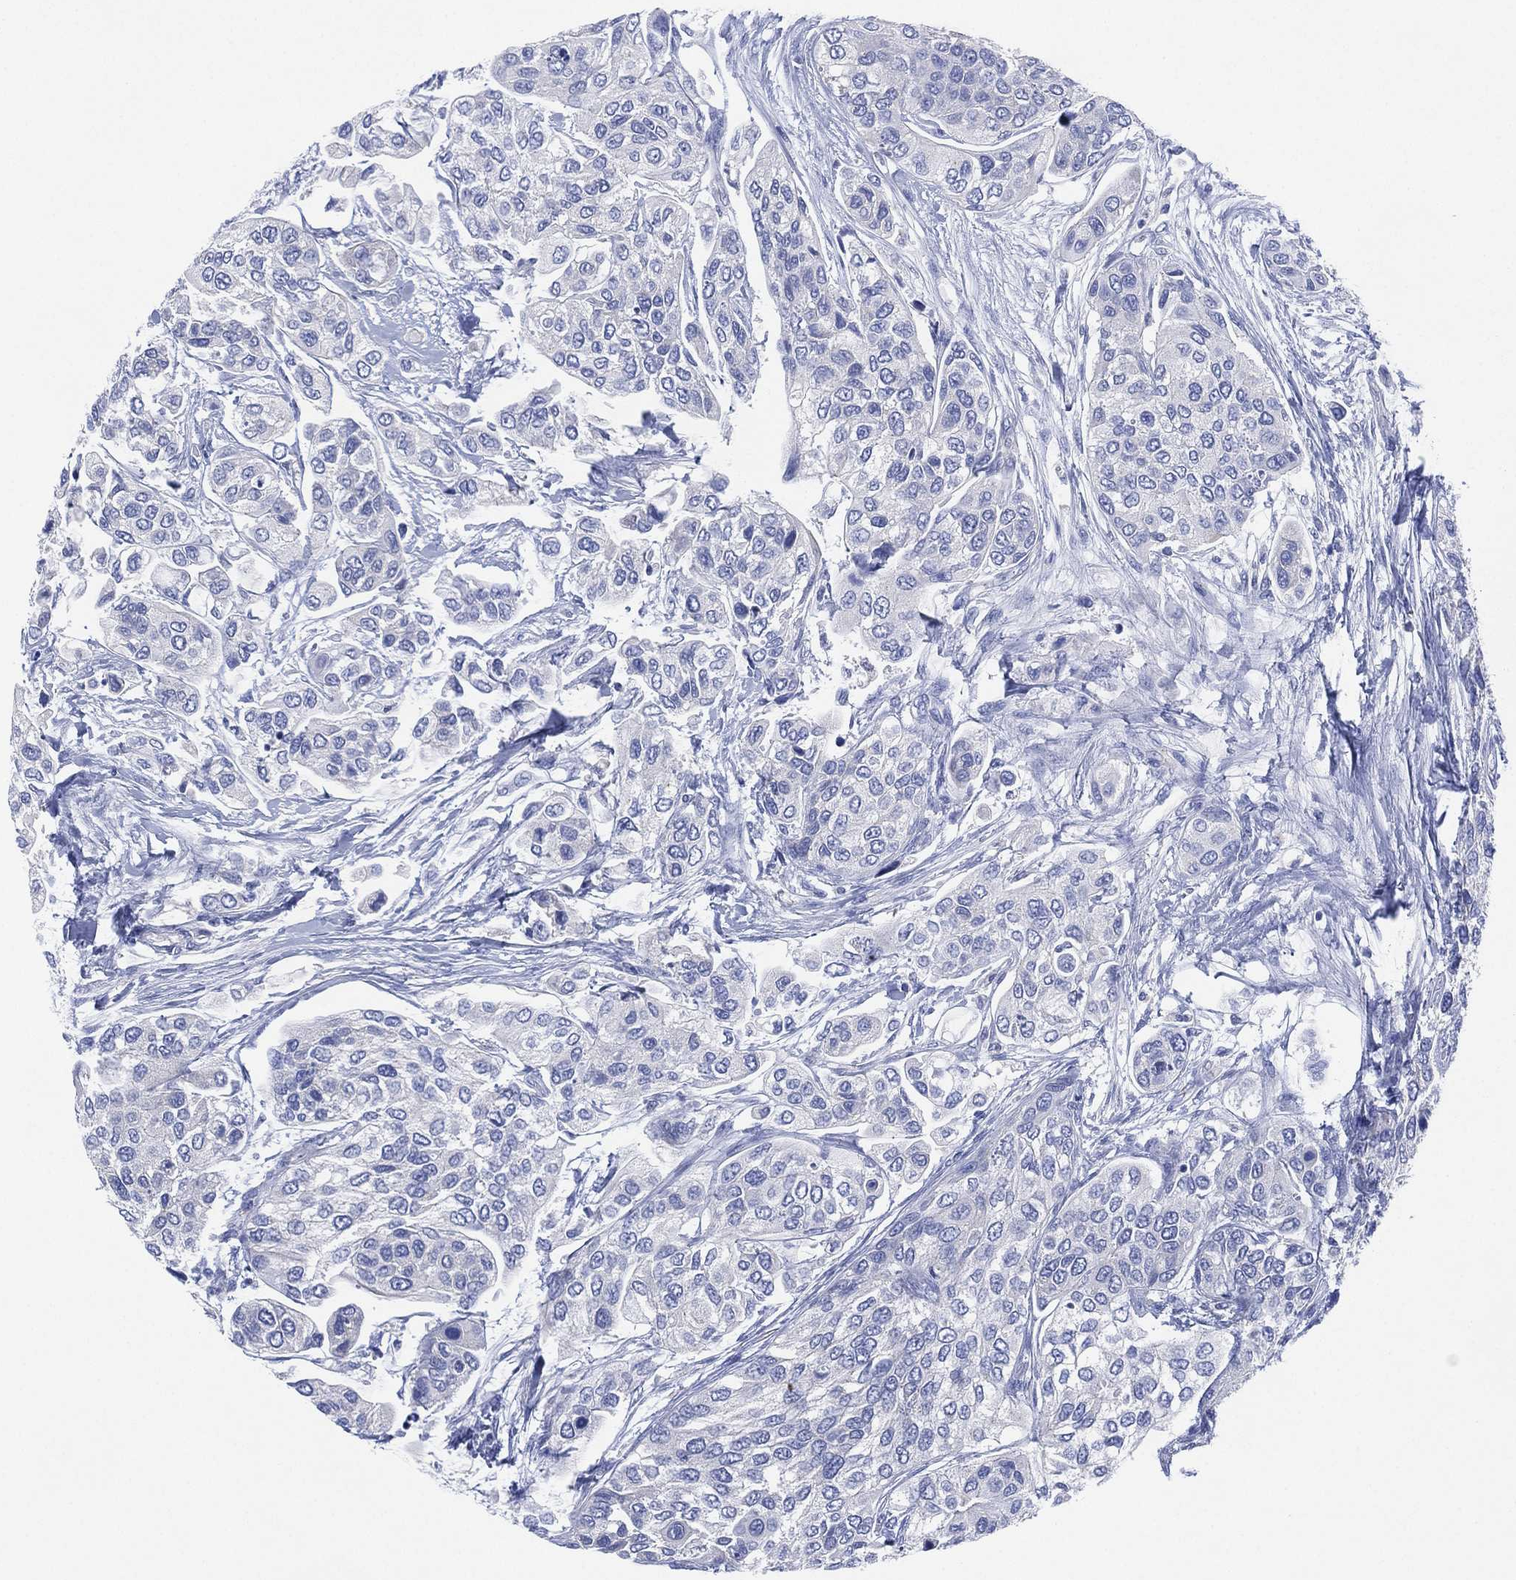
{"staining": {"intensity": "negative", "quantity": "none", "location": "none"}, "tissue": "urothelial cancer", "cell_type": "Tumor cells", "image_type": "cancer", "snomed": [{"axis": "morphology", "description": "Urothelial carcinoma, High grade"}, {"axis": "topography", "description": "Urinary bladder"}], "caption": "A micrograph of human urothelial cancer is negative for staining in tumor cells.", "gene": "CHRNA3", "patient": {"sex": "male", "age": 77}}